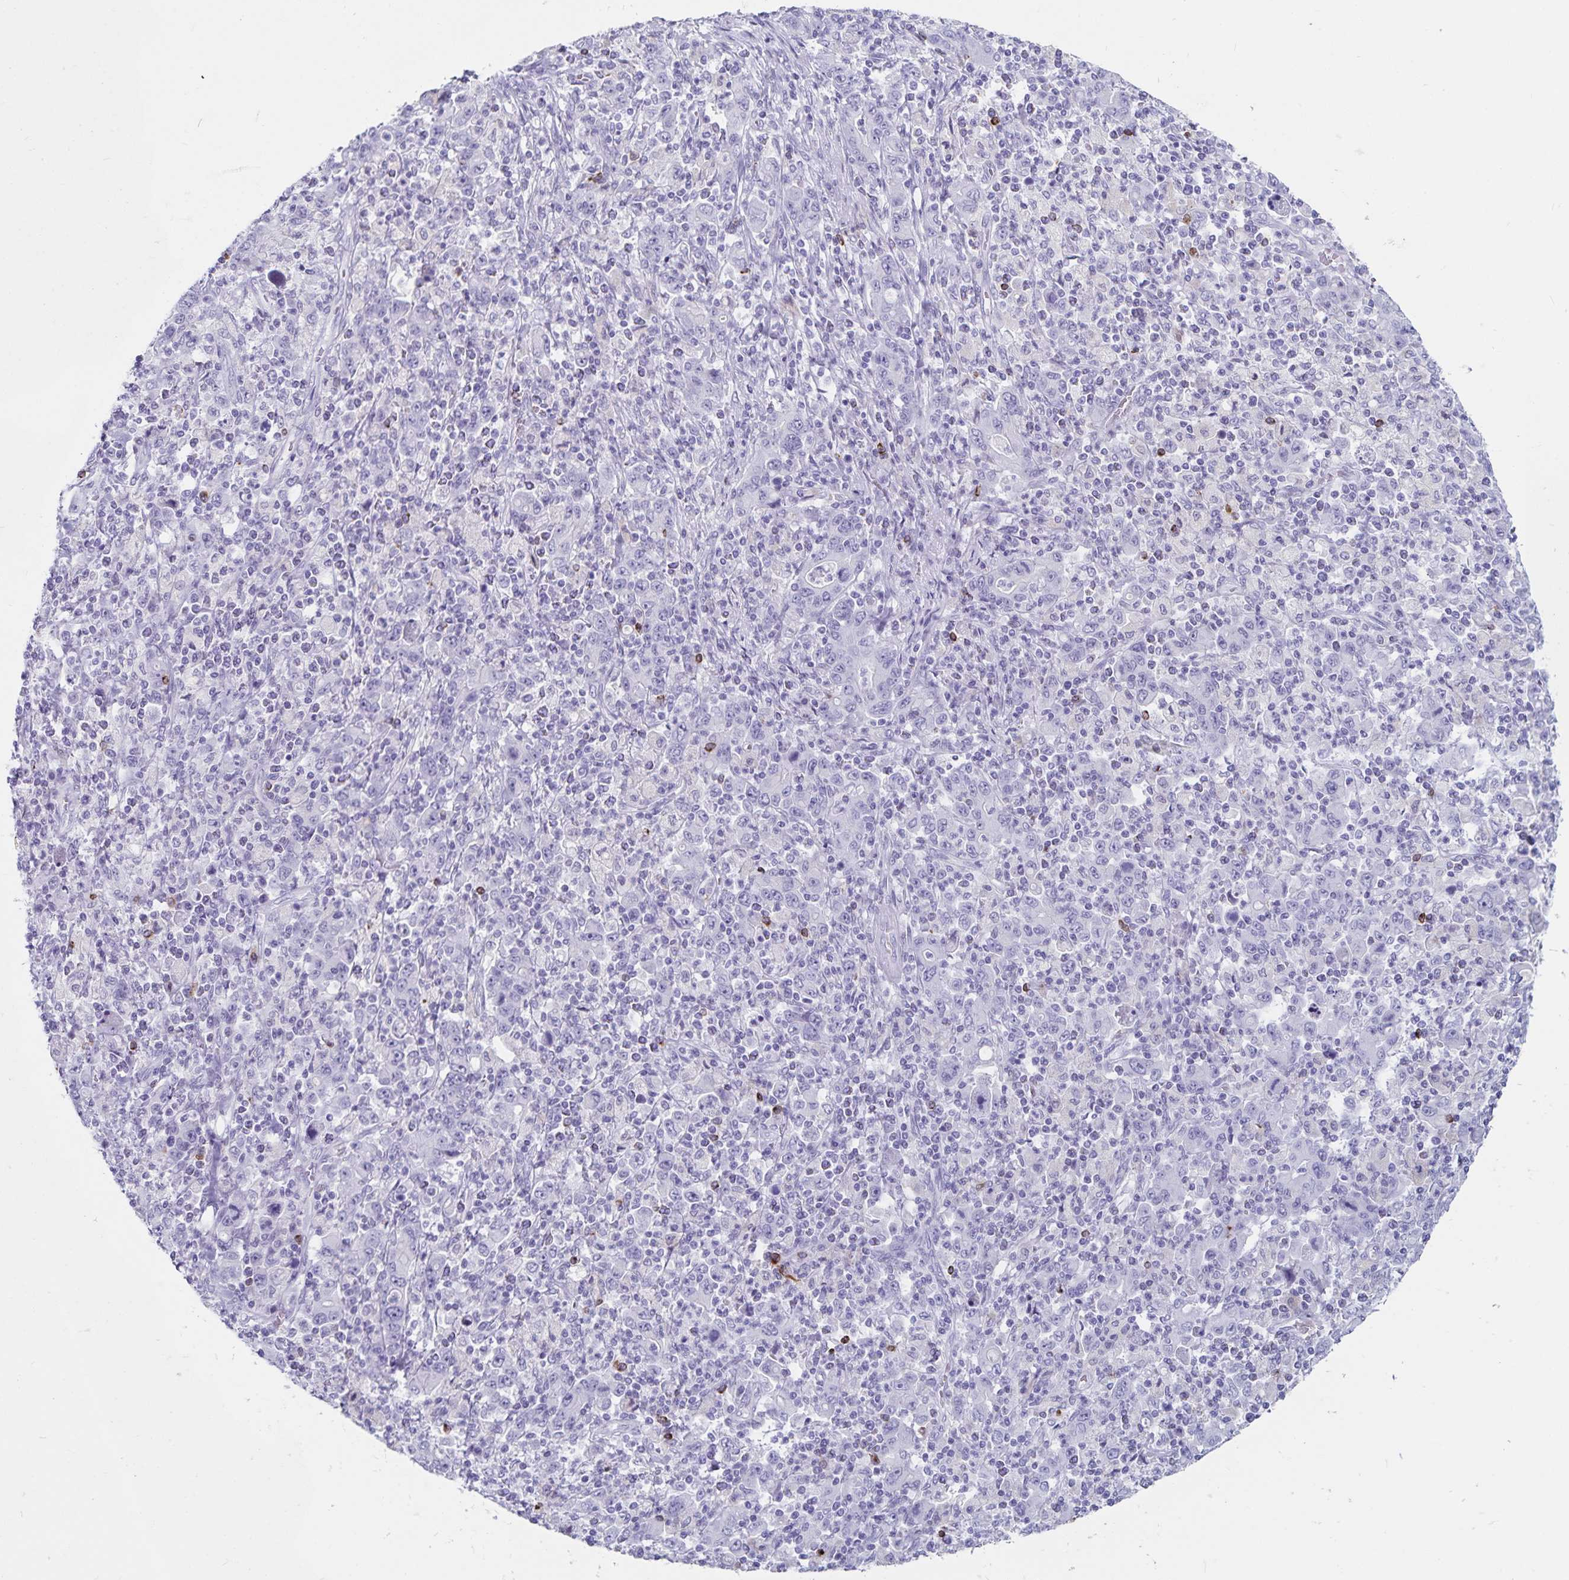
{"staining": {"intensity": "negative", "quantity": "none", "location": "none"}, "tissue": "stomach cancer", "cell_type": "Tumor cells", "image_type": "cancer", "snomed": [{"axis": "morphology", "description": "Adenocarcinoma, NOS"}, {"axis": "topography", "description": "Stomach, upper"}], "caption": "Photomicrograph shows no significant protein staining in tumor cells of stomach cancer. Brightfield microscopy of immunohistochemistry (IHC) stained with DAB (brown) and hematoxylin (blue), captured at high magnification.", "gene": "GNLY", "patient": {"sex": "male", "age": 69}}